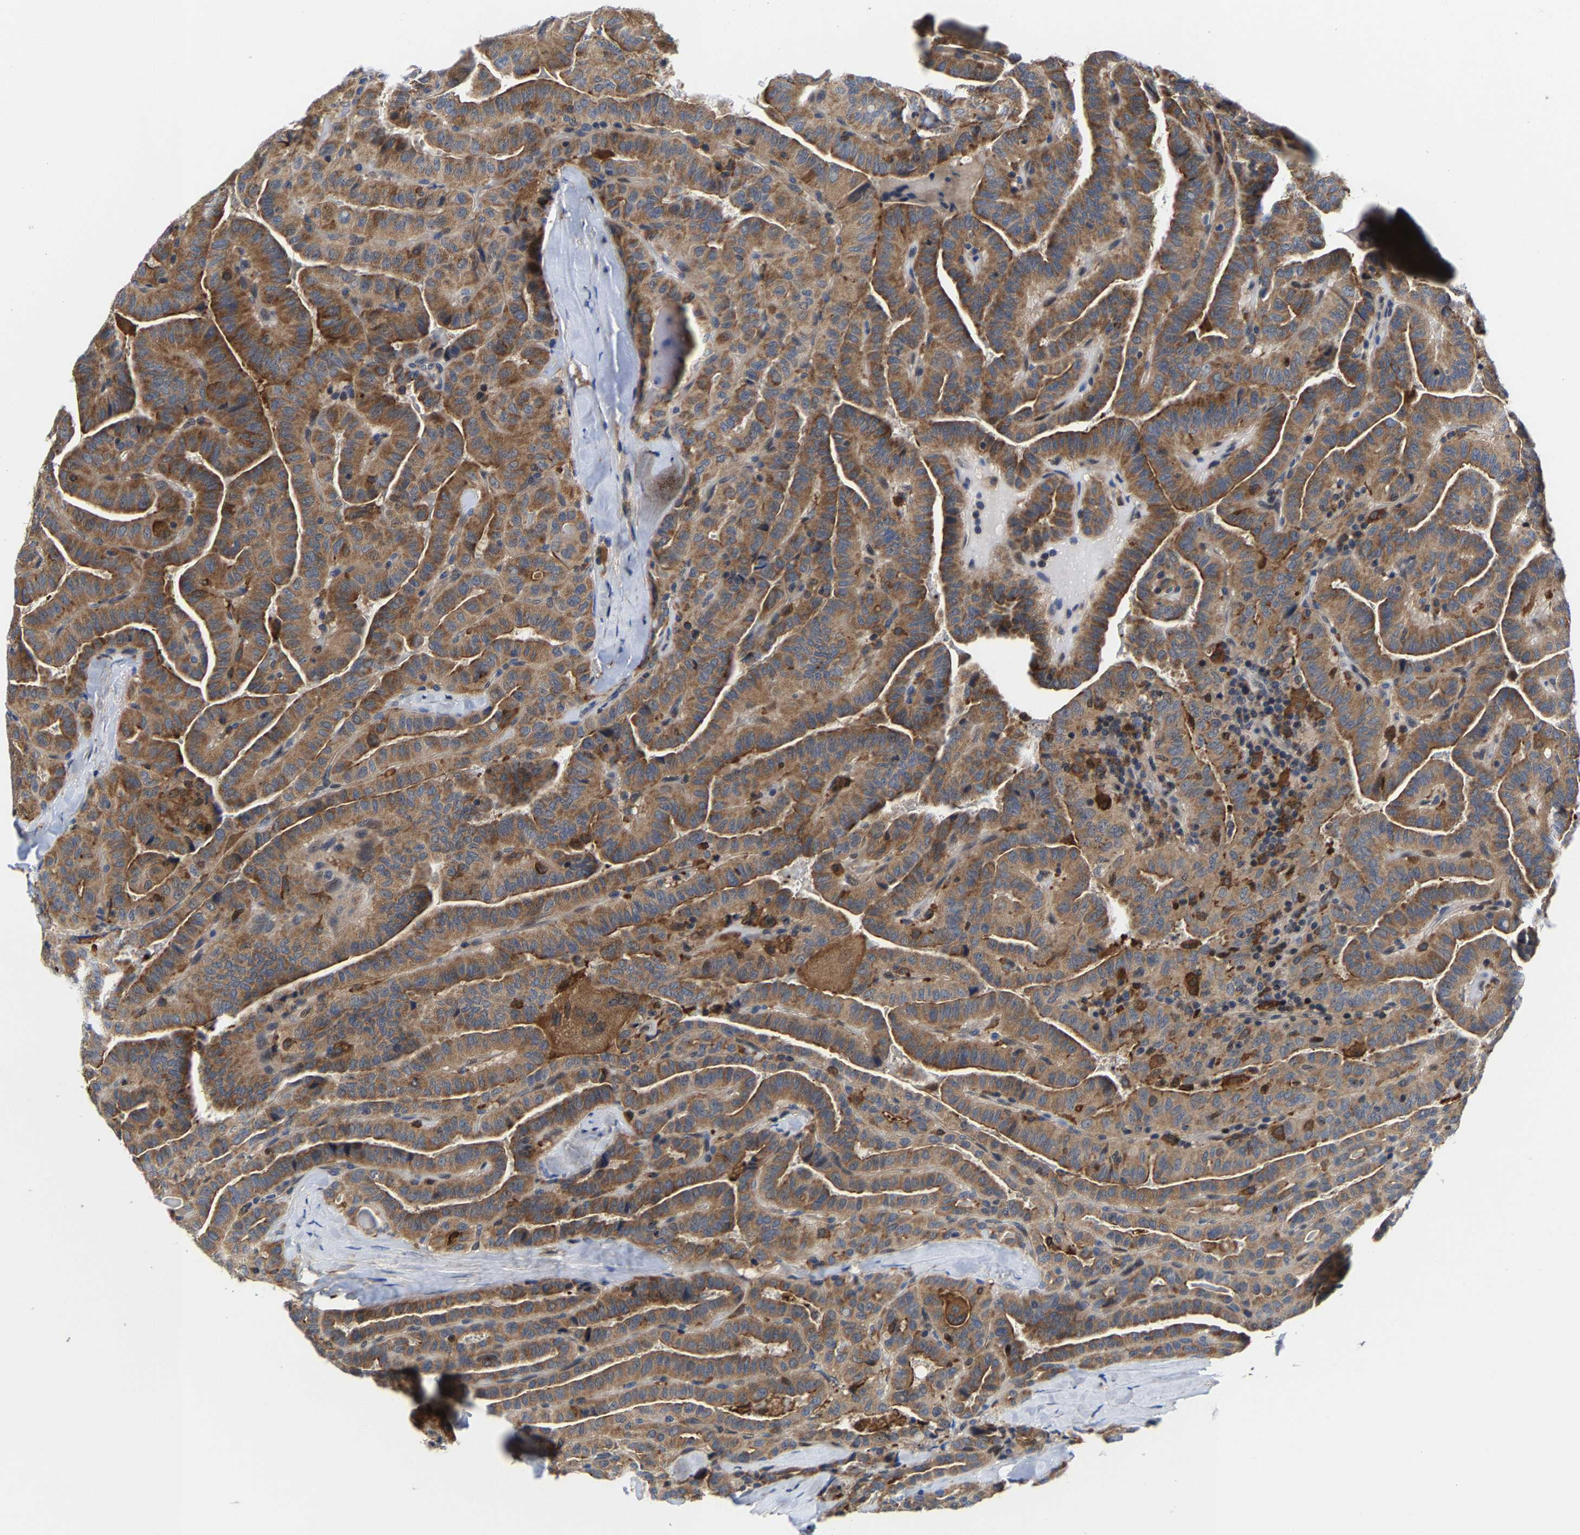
{"staining": {"intensity": "moderate", "quantity": ">75%", "location": "cytoplasmic/membranous"}, "tissue": "thyroid cancer", "cell_type": "Tumor cells", "image_type": "cancer", "snomed": [{"axis": "morphology", "description": "Papillary adenocarcinoma, NOS"}, {"axis": "topography", "description": "Thyroid gland"}], "caption": "This micrograph reveals thyroid papillary adenocarcinoma stained with immunohistochemistry to label a protein in brown. The cytoplasmic/membranous of tumor cells show moderate positivity for the protein. Nuclei are counter-stained blue.", "gene": "PFKFB3", "patient": {"sex": "male", "age": 77}}